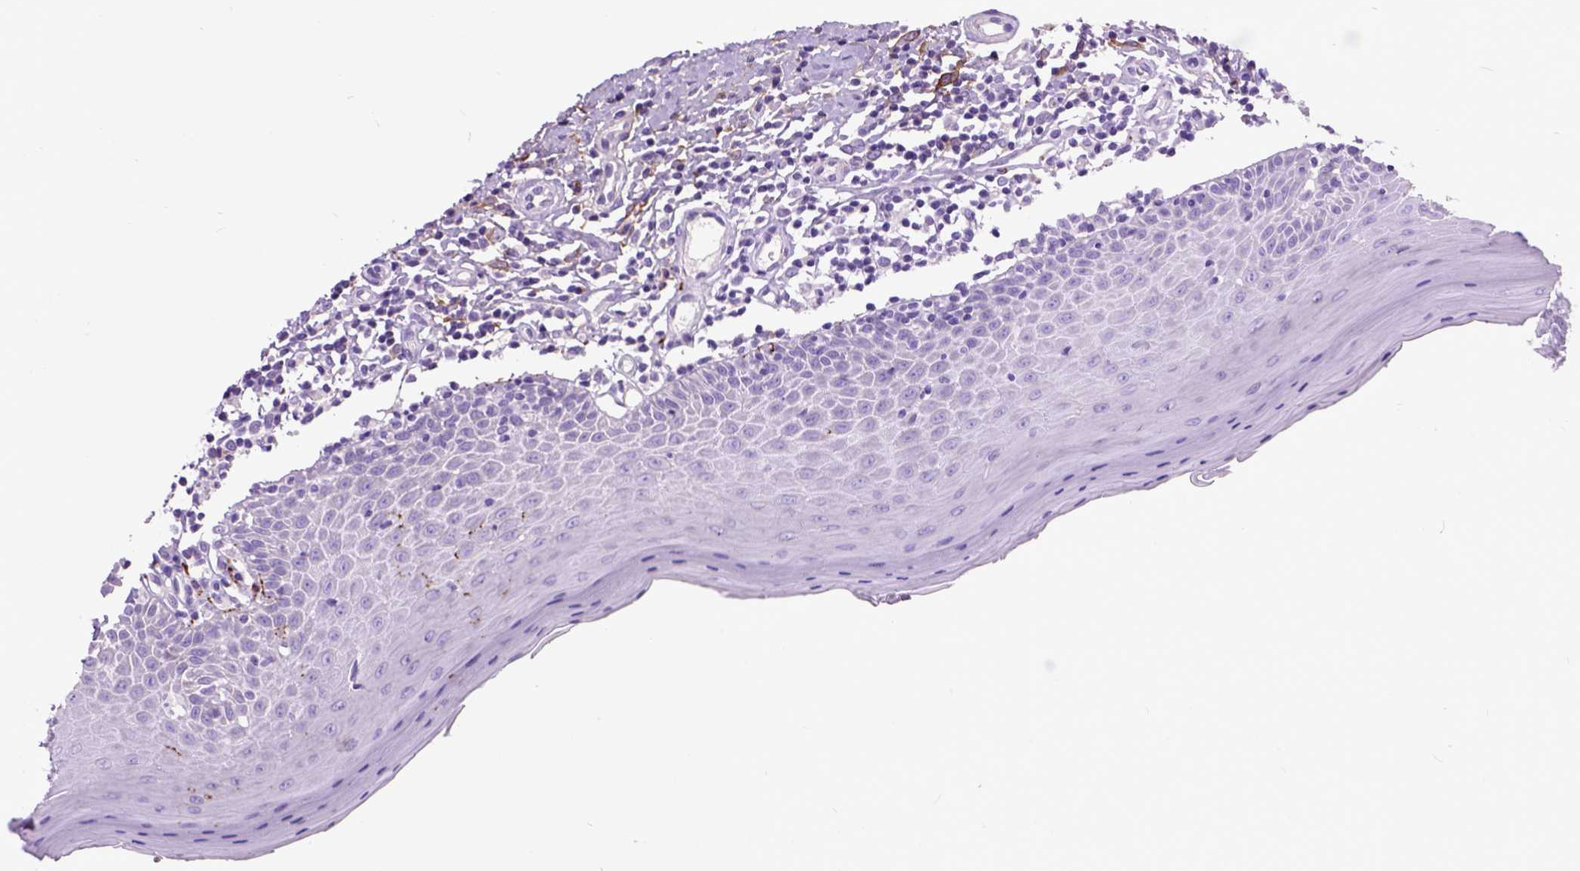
{"staining": {"intensity": "negative", "quantity": "none", "location": "none"}, "tissue": "oral mucosa", "cell_type": "Squamous epithelial cells", "image_type": "normal", "snomed": [{"axis": "morphology", "description": "Normal tissue, NOS"}, {"axis": "topography", "description": "Oral tissue"}, {"axis": "topography", "description": "Tounge, NOS"}], "caption": "Squamous epithelial cells are negative for brown protein staining in benign oral mucosa. (DAB immunohistochemistry visualized using brightfield microscopy, high magnification).", "gene": "MAPT", "patient": {"sex": "female", "age": 58}}